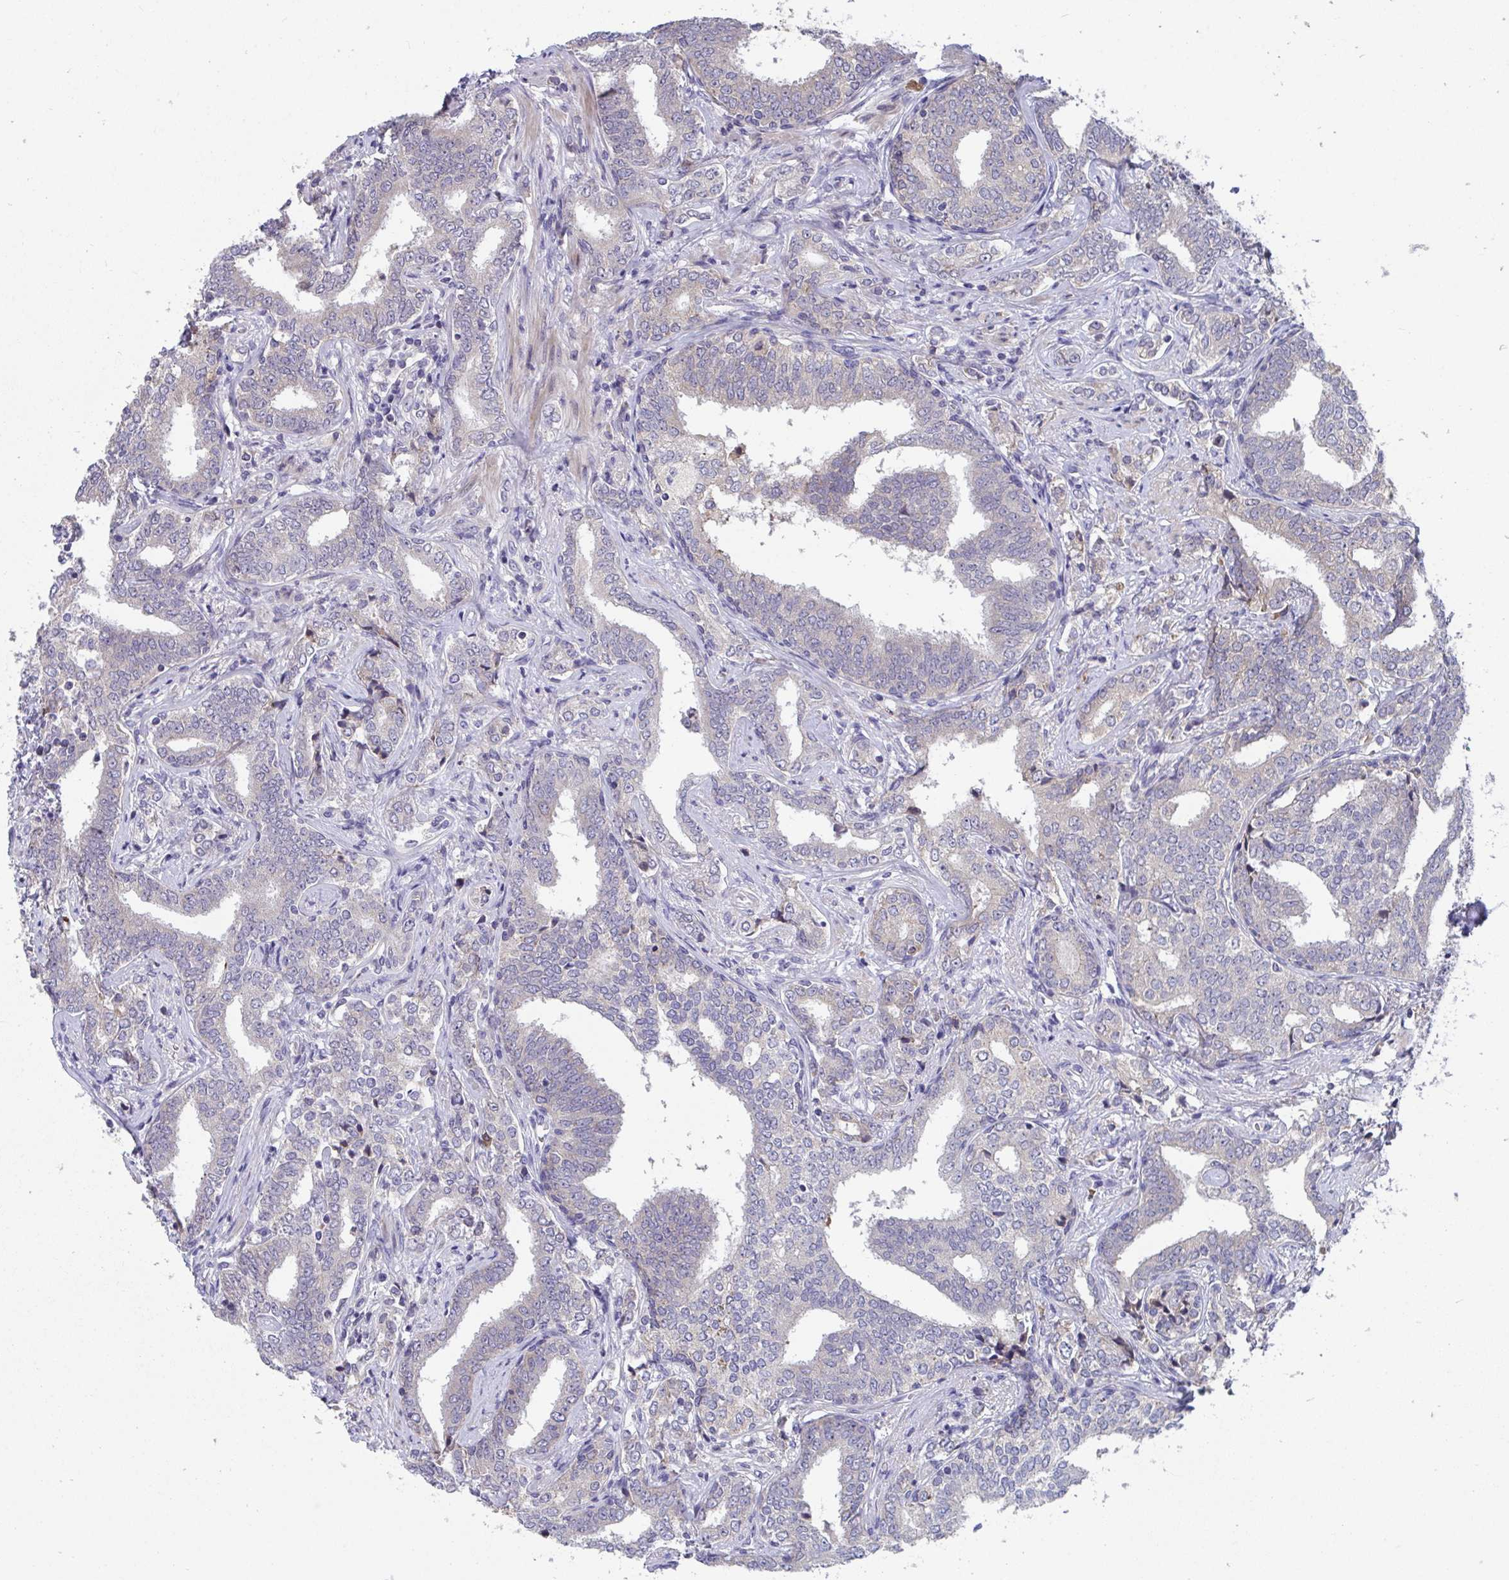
{"staining": {"intensity": "negative", "quantity": "none", "location": "none"}, "tissue": "prostate cancer", "cell_type": "Tumor cells", "image_type": "cancer", "snomed": [{"axis": "morphology", "description": "Adenocarcinoma, High grade"}, {"axis": "topography", "description": "Prostate"}], "caption": "Prostate high-grade adenocarcinoma stained for a protein using immunohistochemistry demonstrates no staining tumor cells.", "gene": "SUSD4", "patient": {"sex": "male", "age": 72}}